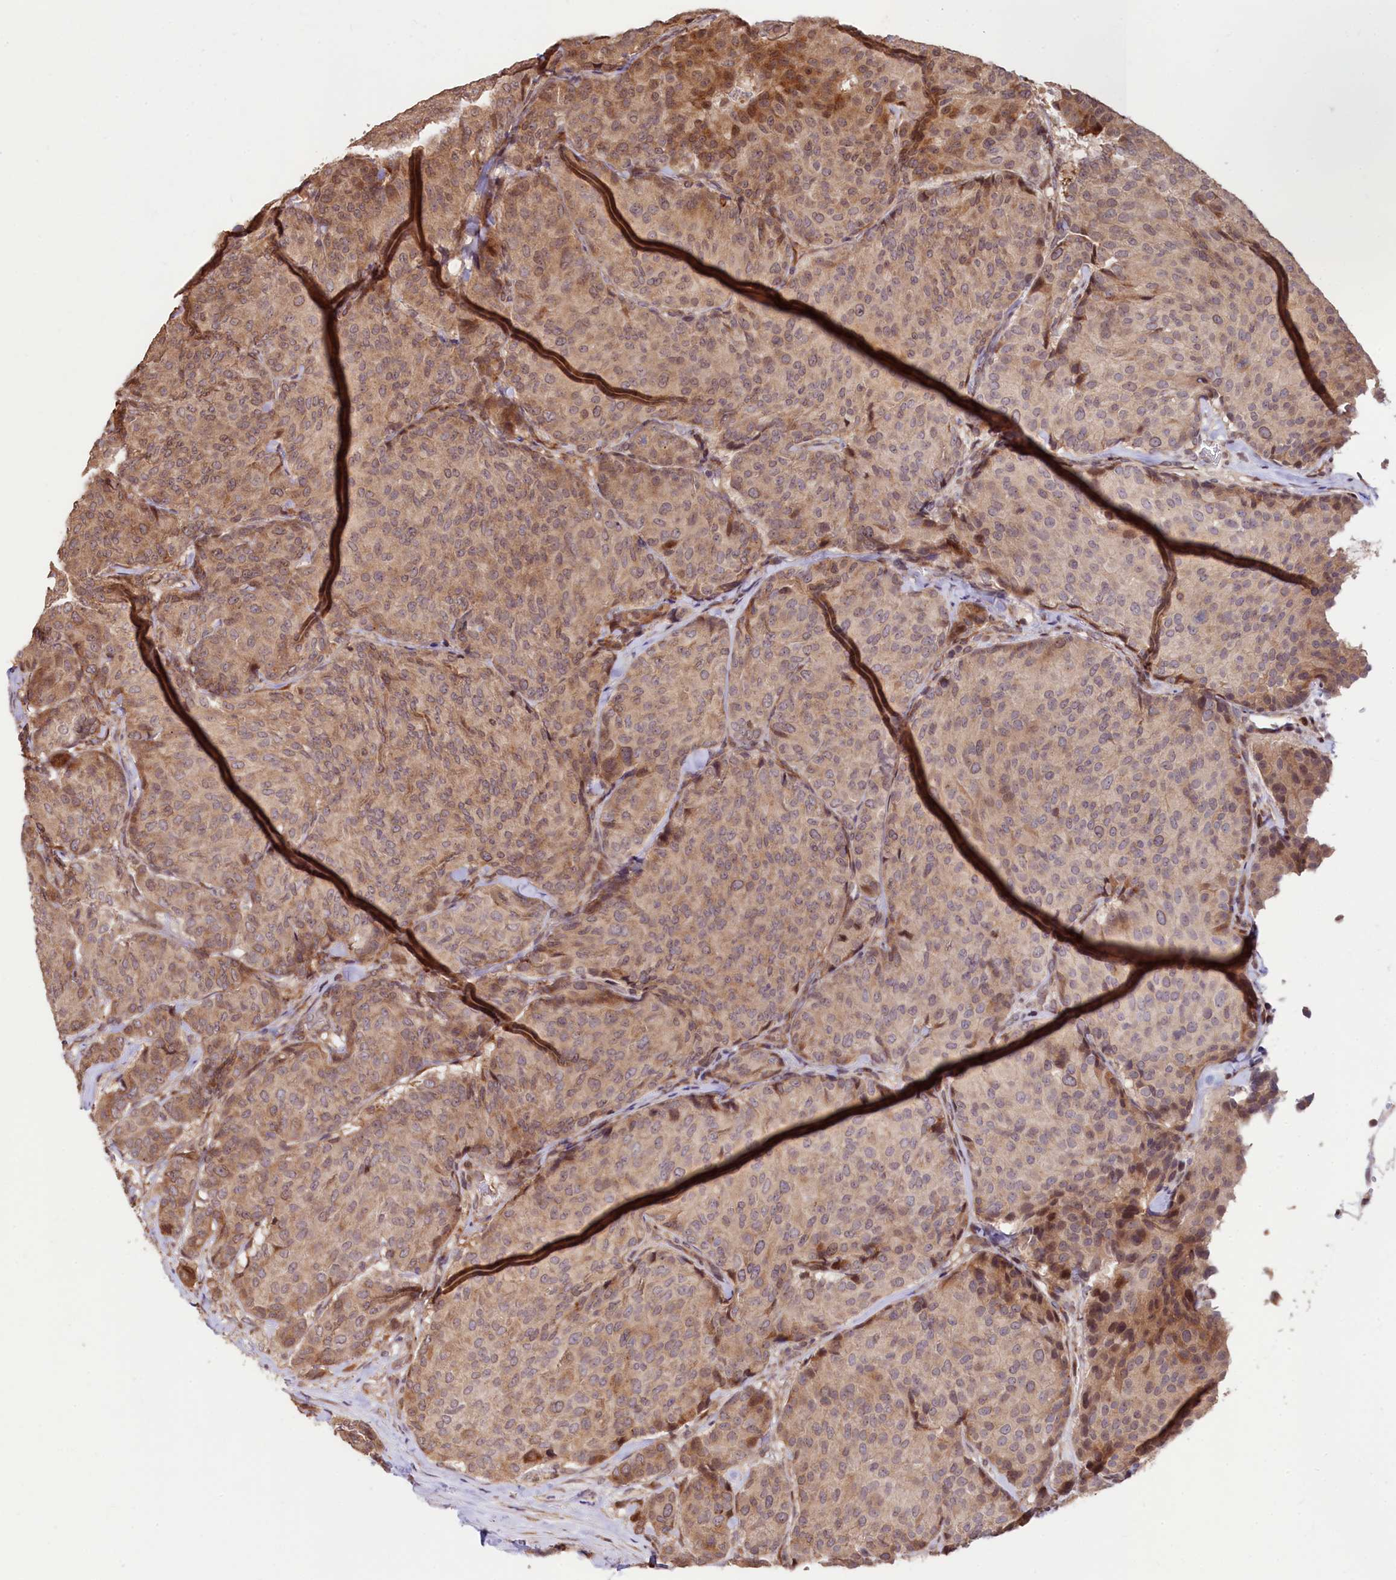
{"staining": {"intensity": "moderate", "quantity": "25%-75%", "location": "cytoplasmic/membranous"}, "tissue": "breast cancer", "cell_type": "Tumor cells", "image_type": "cancer", "snomed": [{"axis": "morphology", "description": "Duct carcinoma"}, {"axis": "topography", "description": "Breast"}], "caption": "IHC (DAB) staining of breast invasive ductal carcinoma exhibits moderate cytoplasmic/membranous protein expression in about 25%-75% of tumor cells.", "gene": "C5orf15", "patient": {"sex": "female", "age": 75}}